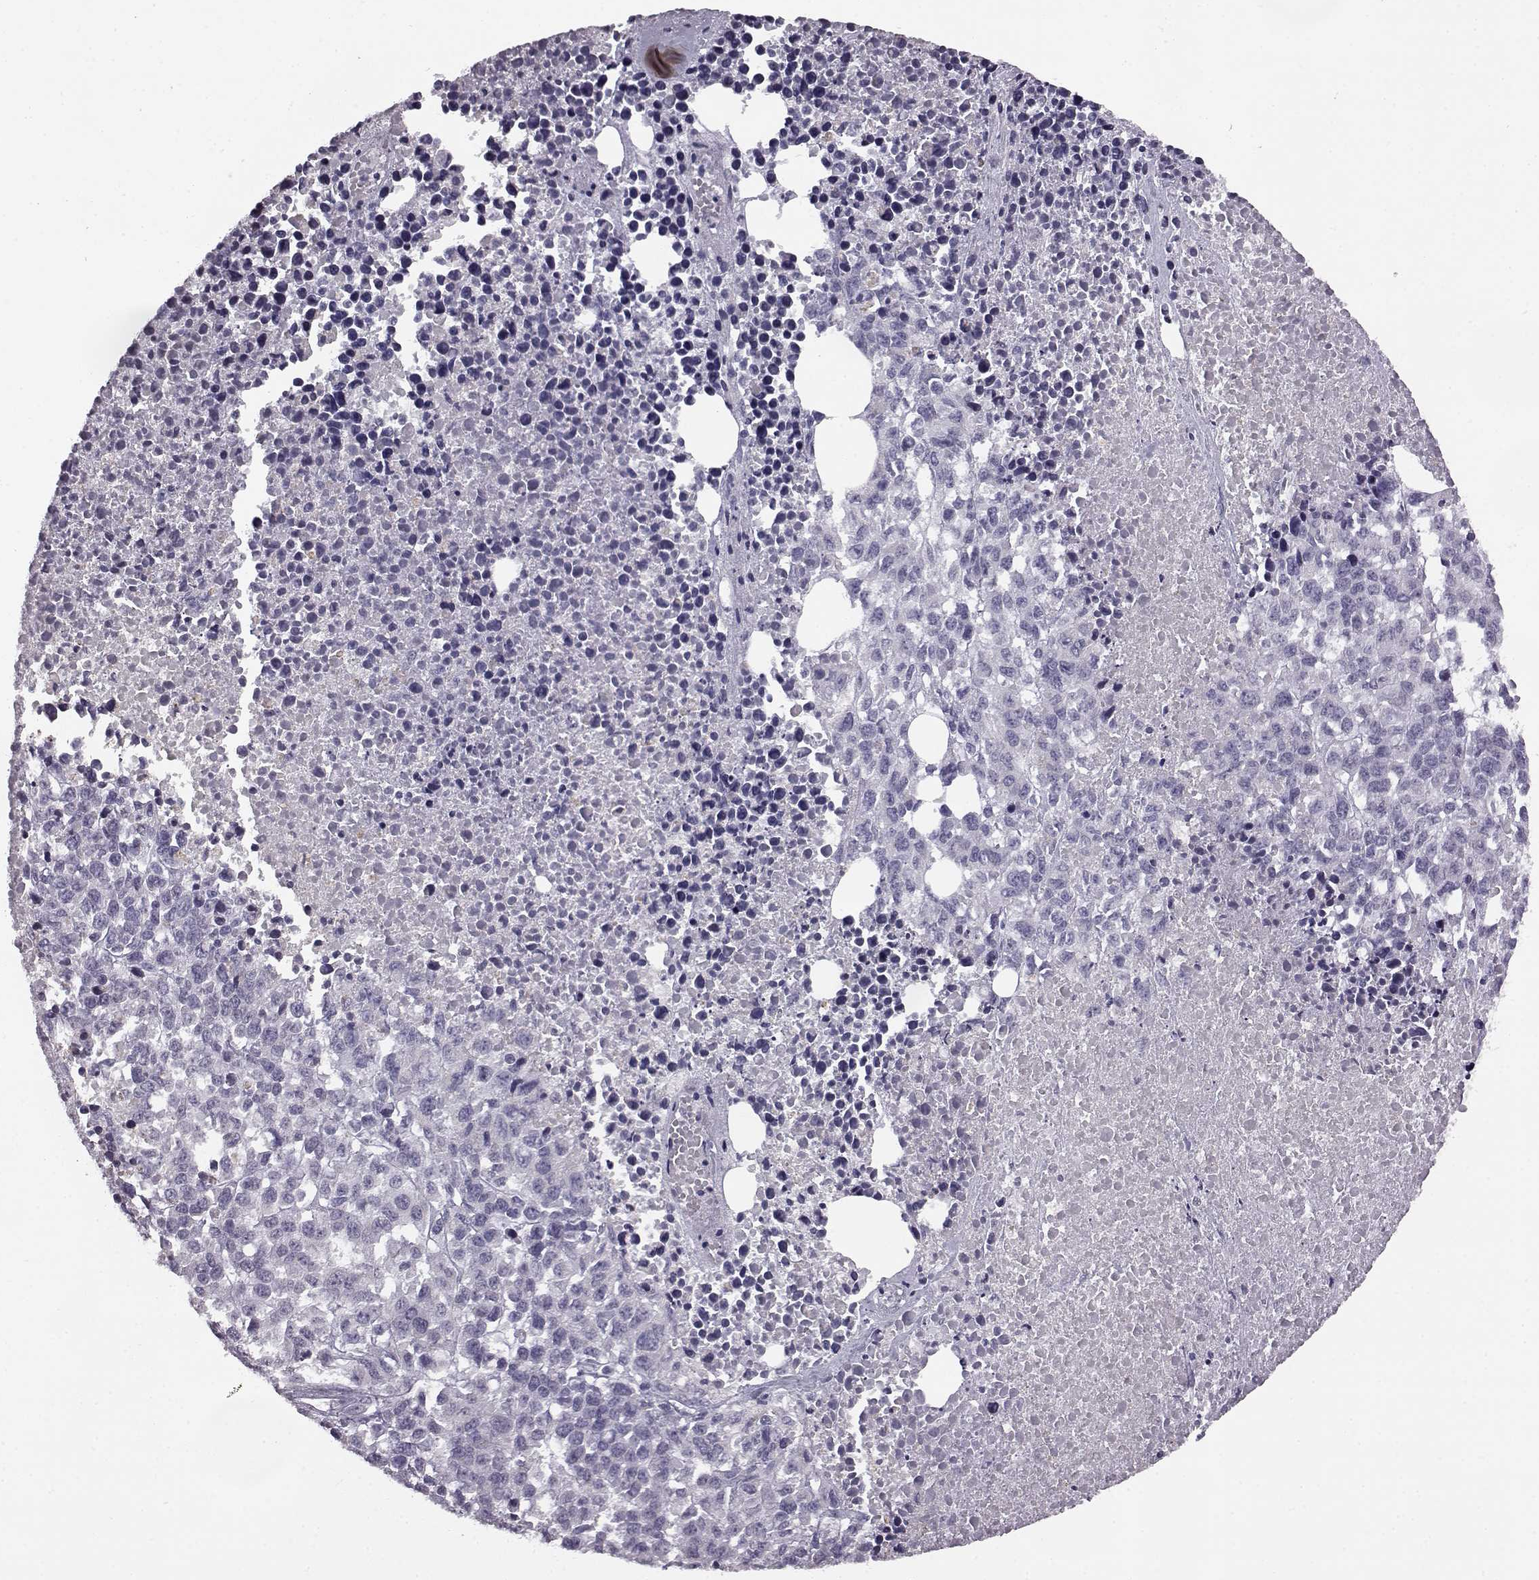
{"staining": {"intensity": "negative", "quantity": "none", "location": "none"}, "tissue": "melanoma", "cell_type": "Tumor cells", "image_type": "cancer", "snomed": [{"axis": "morphology", "description": "Malignant melanoma, Metastatic site"}, {"axis": "topography", "description": "Skin"}], "caption": "The image reveals no significant positivity in tumor cells of melanoma. Nuclei are stained in blue.", "gene": "ODAD4", "patient": {"sex": "male", "age": 84}}